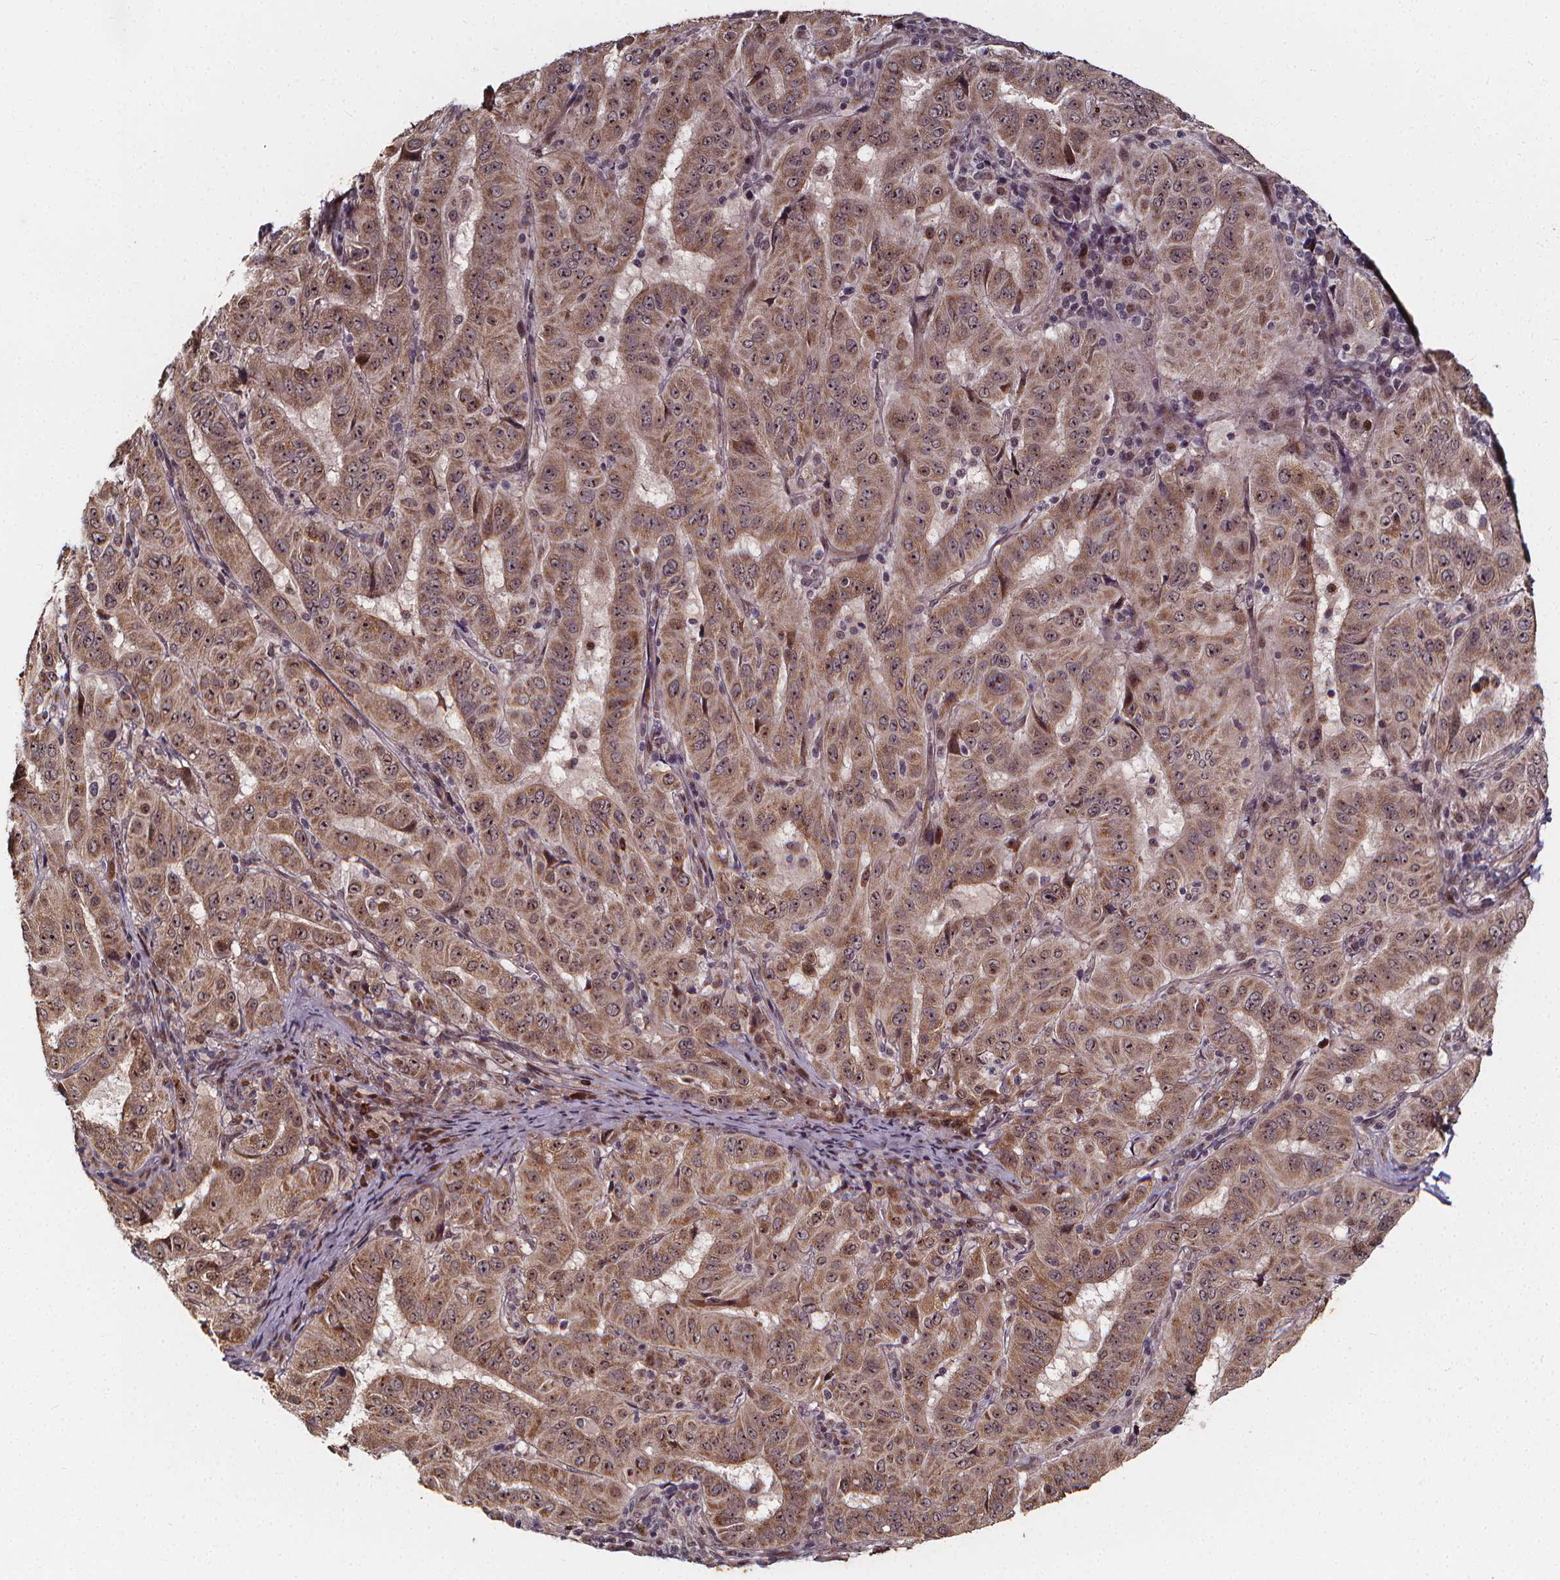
{"staining": {"intensity": "moderate", "quantity": ">75%", "location": "cytoplasmic/membranous,nuclear"}, "tissue": "pancreatic cancer", "cell_type": "Tumor cells", "image_type": "cancer", "snomed": [{"axis": "morphology", "description": "Adenocarcinoma, NOS"}, {"axis": "topography", "description": "Pancreas"}], "caption": "The immunohistochemical stain shows moderate cytoplasmic/membranous and nuclear staining in tumor cells of adenocarcinoma (pancreatic) tissue.", "gene": "DDIT3", "patient": {"sex": "male", "age": 63}}